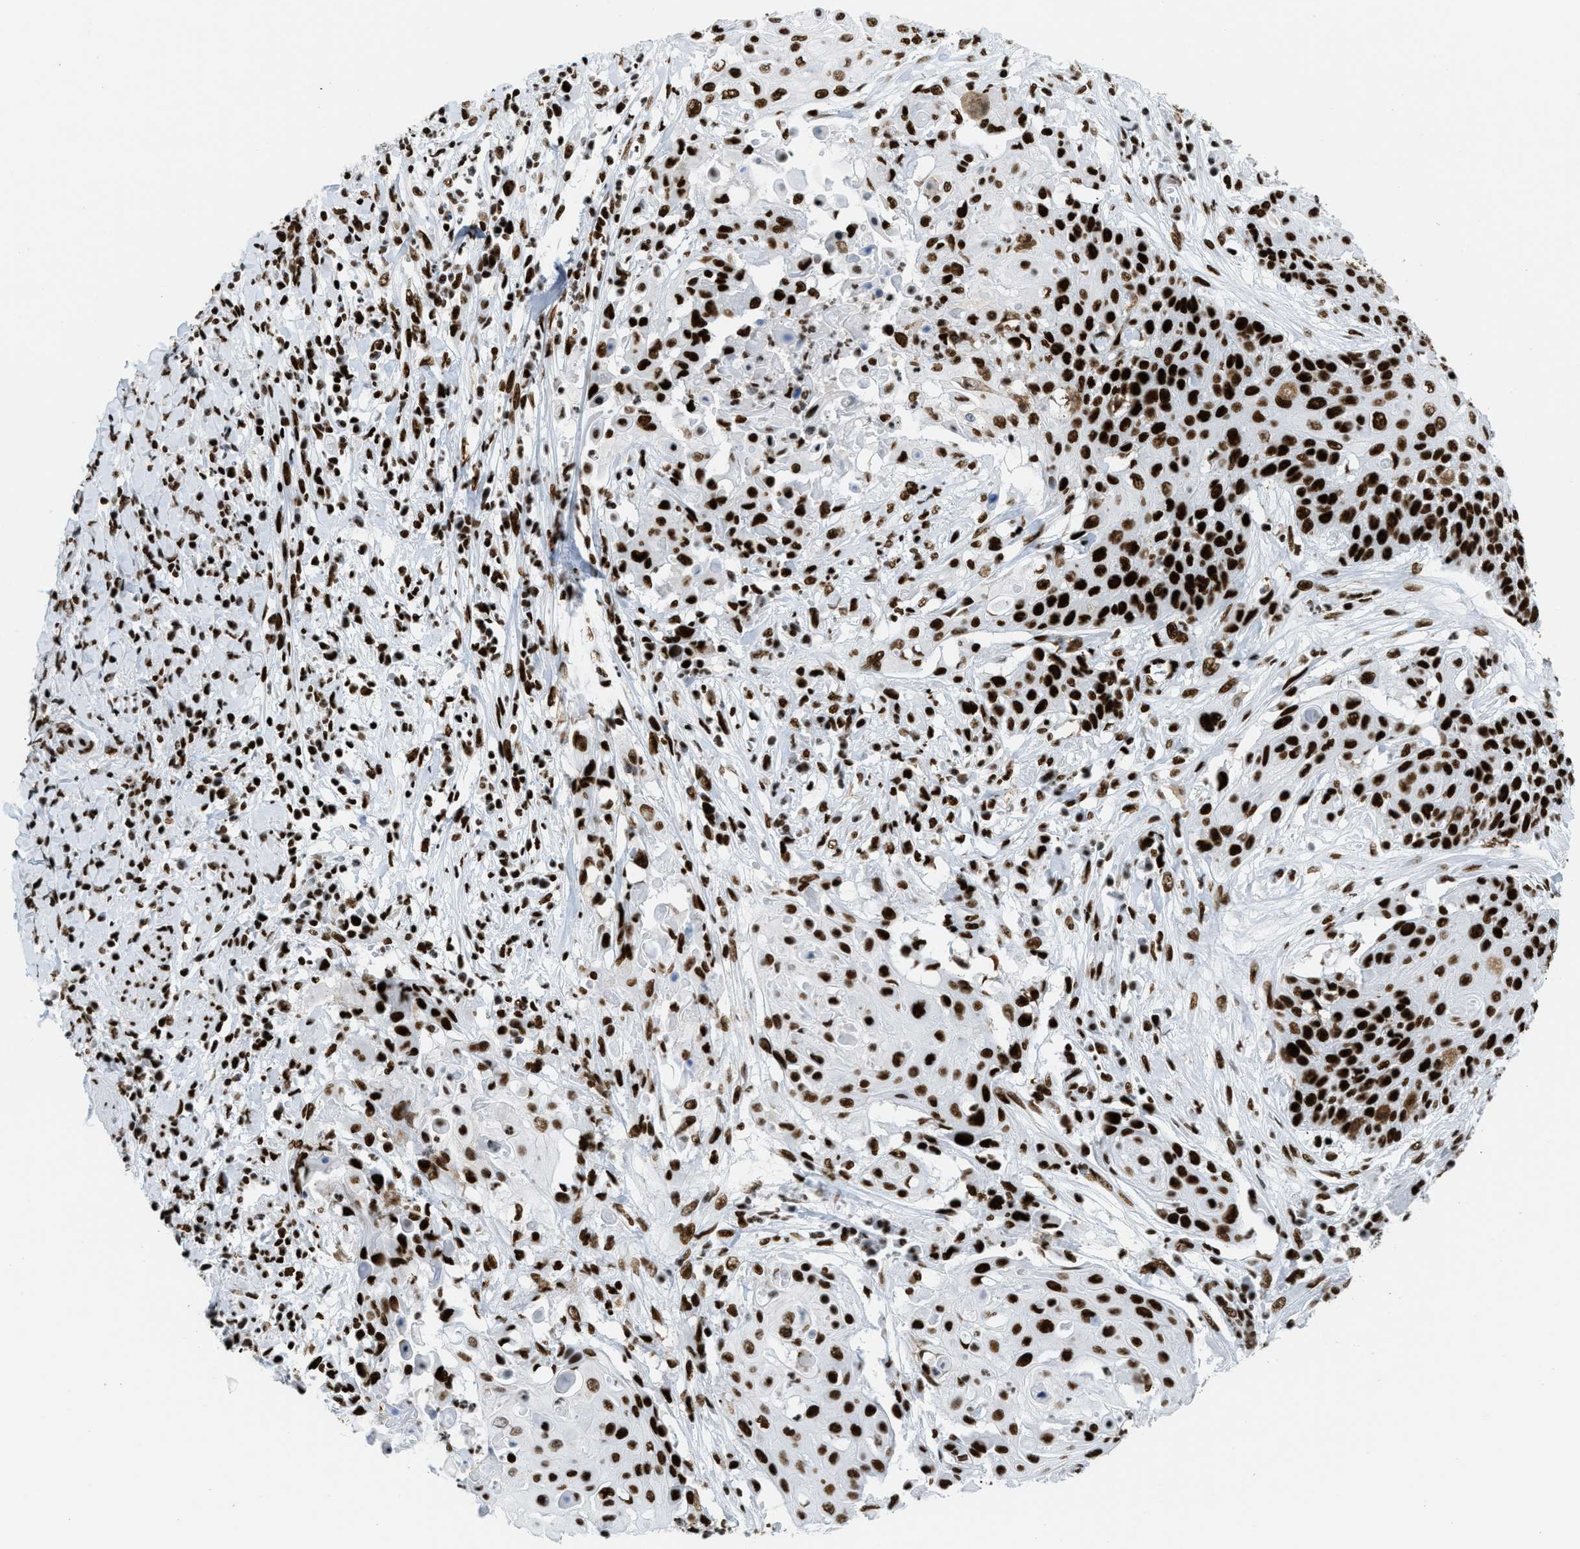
{"staining": {"intensity": "strong", "quantity": ">75%", "location": "nuclear"}, "tissue": "cervical cancer", "cell_type": "Tumor cells", "image_type": "cancer", "snomed": [{"axis": "morphology", "description": "Squamous cell carcinoma, NOS"}, {"axis": "topography", "description": "Cervix"}], "caption": "Immunohistochemistry (IHC) of human cervical cancer (squamous cell carcinoma) demonstrates high levels of strong nuclear positivity in approximately >75% of tumor cells.", "gene": "PIF1", "patient": {"sex": "female", "age": 39}}